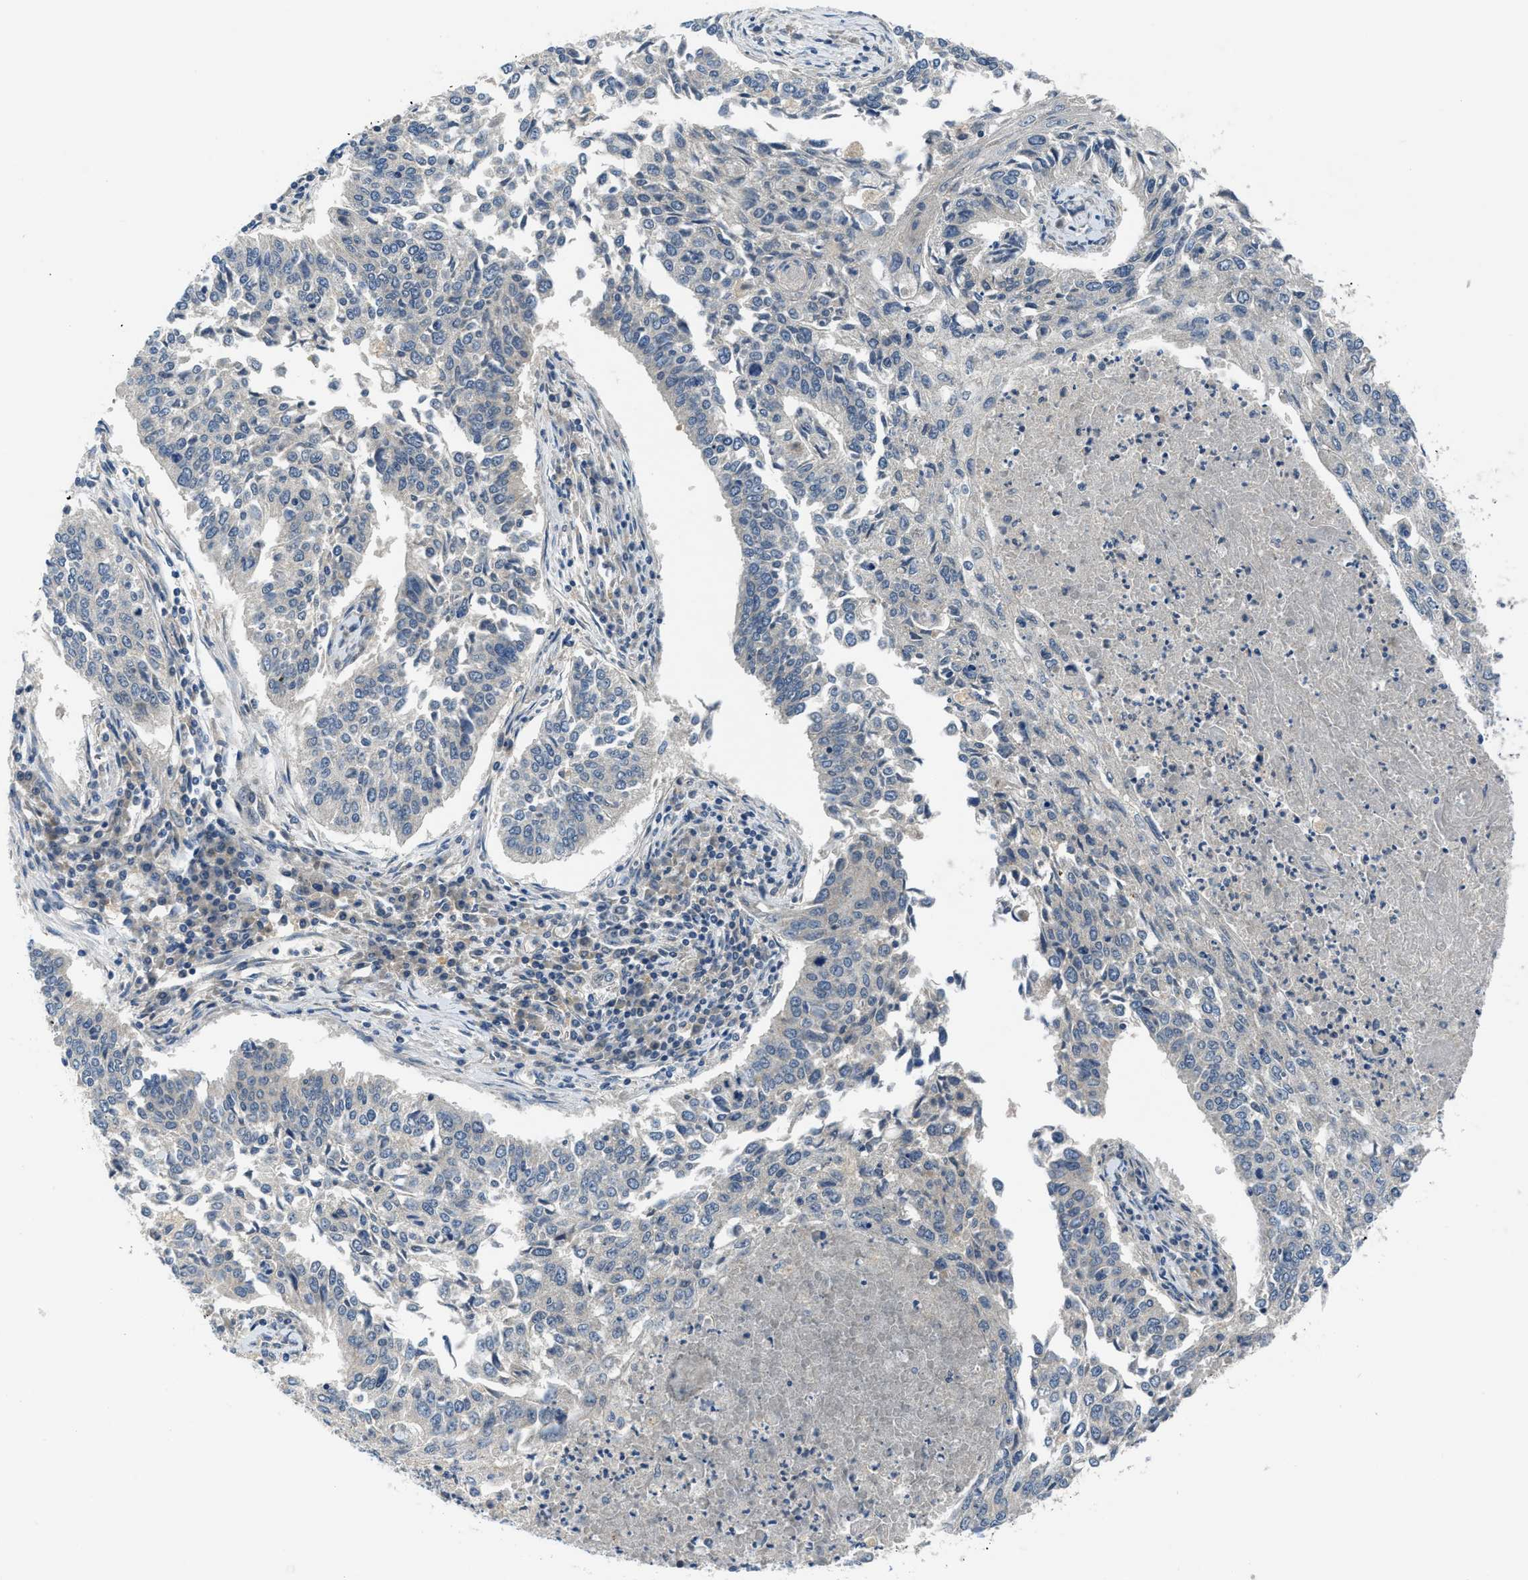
{"staining": {"intensity": "negative", "quantity": "none", "location": "none"}, "tissue": "lung cancer", "cell_type": "Tumor cells", "image_type": "cancer", "snomed": [{"axis": "morphology", "description": "Normal tissue, NOS"}, {"axis": "morphology", "description": "Squamous cell carcinoma, NOS"}, {"axis": "topography", "description": "Cartilage tissue"}, {"axis": "topography", "description": "Bronchus"}, {"axis": "topography", "description": "Lung"}], "caption": "A high-resolution image shows immunohistochemistry (IHC) staining of lung cancer, which shows no significant staining in tumor cells.", "gene": "PDE7A", "patient": {"sex": "female", "age": 49}}